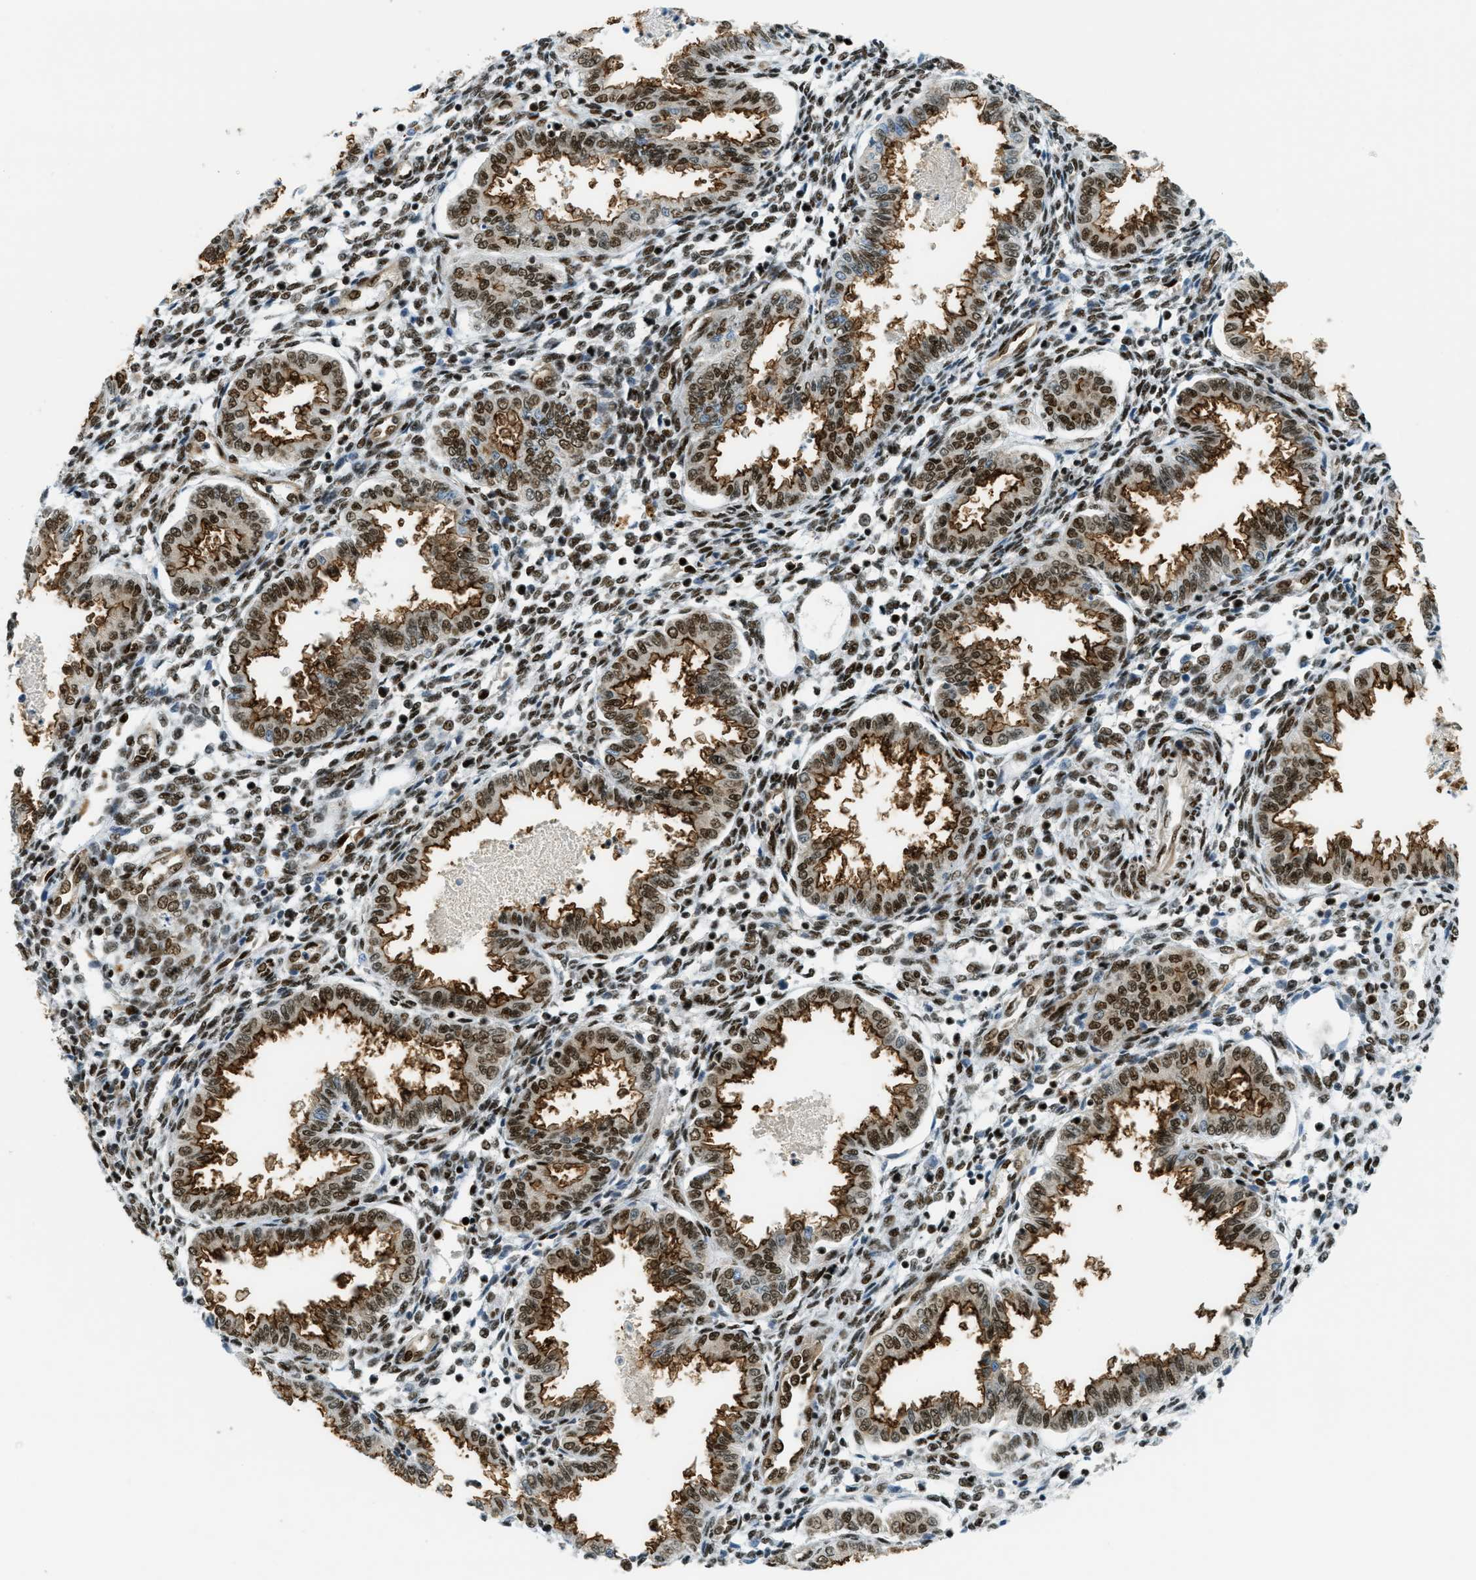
{"staining": {"intensity": "moderate", "quantity": ">75%", "location": "nuclear"}, "tissue": "endometrium", "cell_type": "Cells in endometrial stroma", "image_type": "normal", "snomed": [{"axis": "morphology", "description": "Normal tissue, NOS"}, {"axis": "topography", "description": "Endometrium"}], "caption": "Immunohistochemistry (IHC) of normal endometrium demonstrates medium levels of moderate nuclear positivity in about >75% of cells in endometrial stroma. The staining was performed using DAB to visualize the protein expression in brown, while the nuclei were stained in blue with hematoxylin (Magnification: 20x).", "gene": "ZFR", "patient": {"sex": "female", "age": 33}}